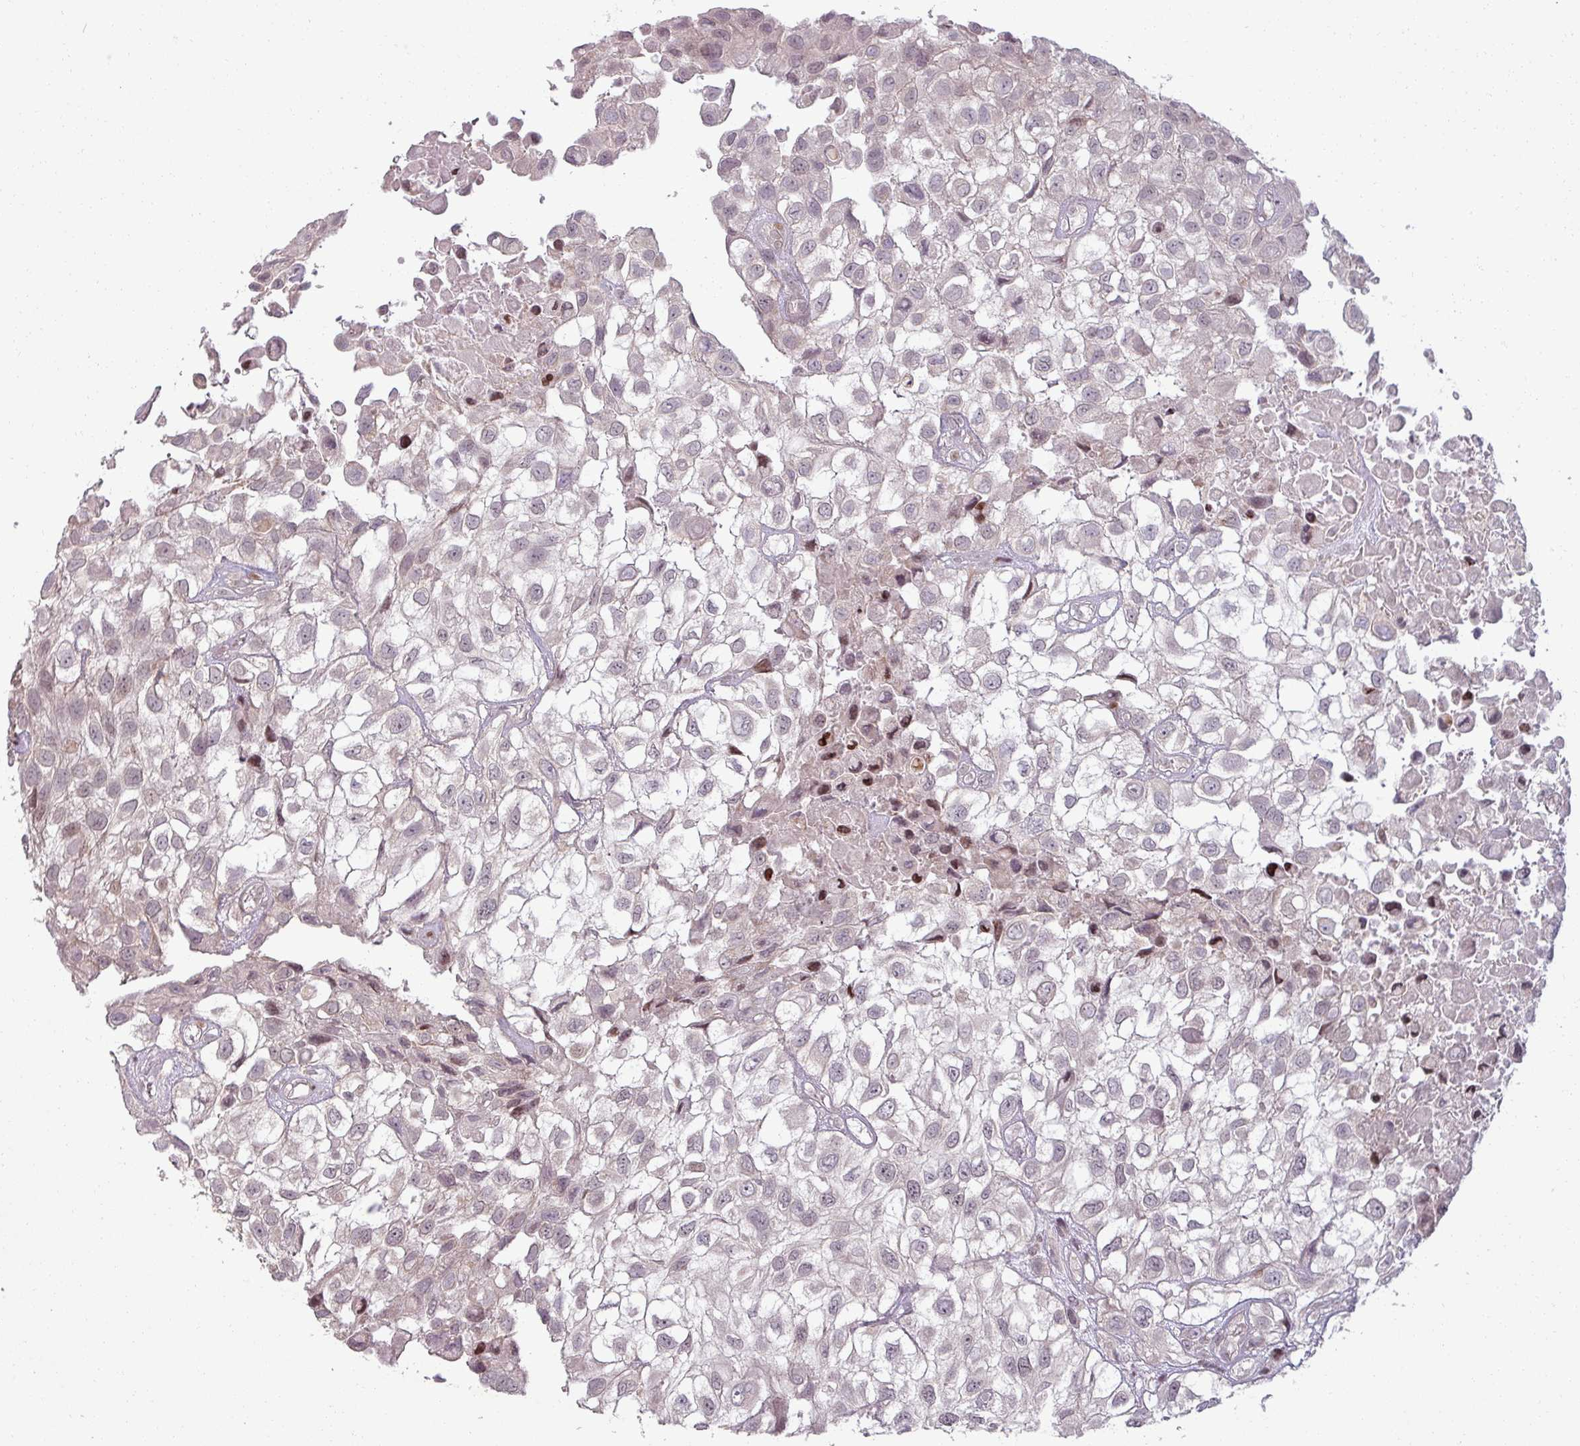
{"staining": {"intensity": "weak", "quantity": "<25%", "location": "nuclear"}, "tissue": "urothelial cancer", "cell_type": "Tumor cells", "image_type": "cancer", "snomed": [{"axis": "morphology", "description": "Urothelial carcinoma, High grade"}, {"axis": "topography", "description": "Urinary bladder"}], "caption": "High-grade urothelial carcinoma stained for a protein using immunohistochemistry reveals no expression tumor cells.", "gene": "NCOR1", "patient": {"sex": "male", "age": 56}}